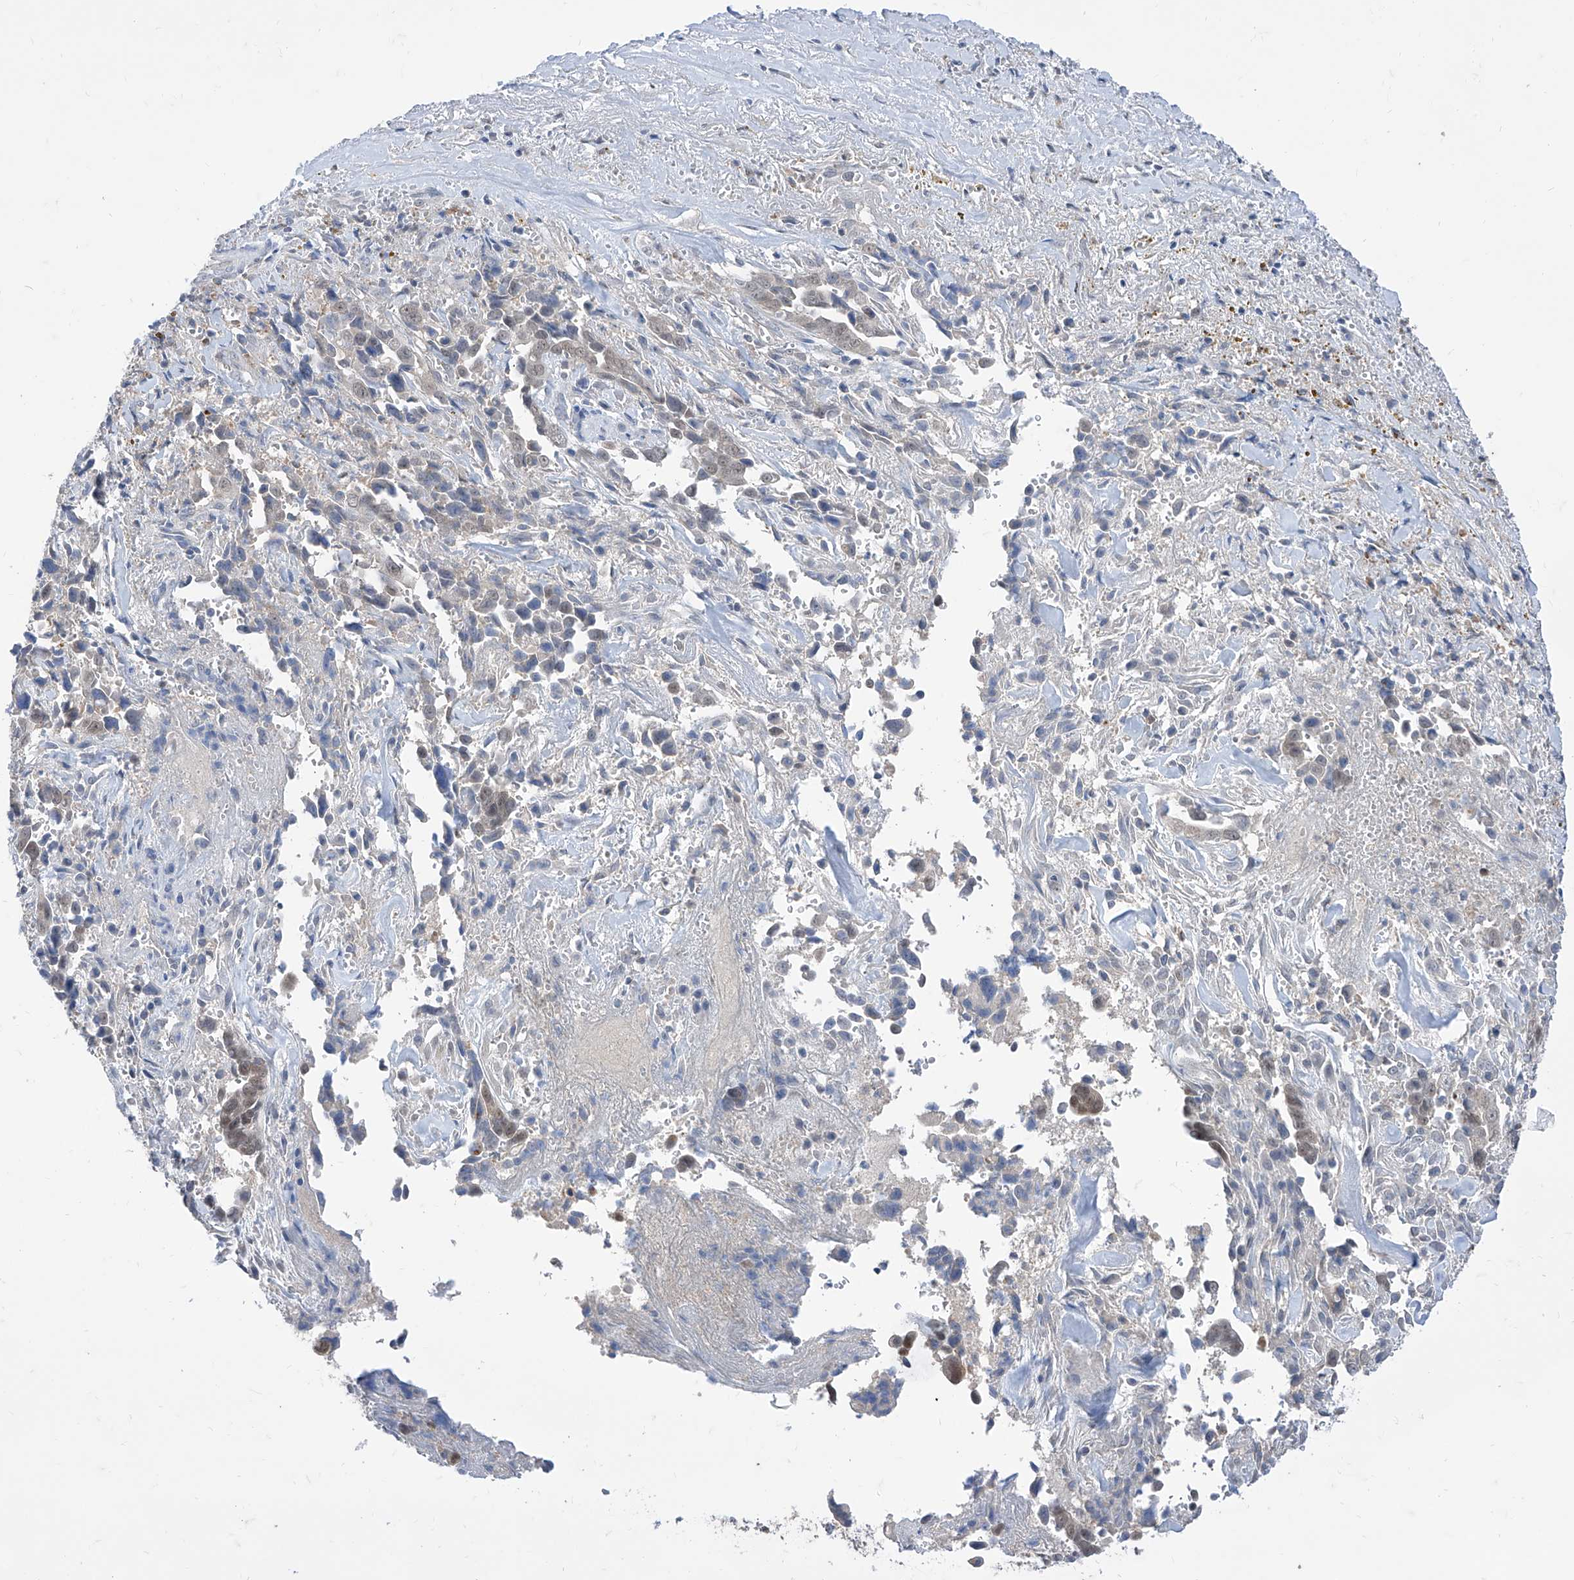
{"staining": {"intensity": "weak", "quantity": "25%-75%", "location": "nuclear"}, "tissue": "liver cancer", "cell_type": "Tumor cells", "image_type": "cancer", "snomed": [{"axis": "morphology", "description": "Cholangiocarcinoma"}, {"axis": "topography", "description": "Liver"}], "caption": "Liver cholangiocarcinoma was stained to show a protein in brown. There is low levels of weak nuclear expression in about 25%-75% of tumor cells. The staining is performed using DAB (3,3'-diaminobenzidine) brown chromogen to label protein expression. The nuclei are counter-stained blue using hematoxylin.", "gene": "BROX", "patient": {"sex": "female", "age": 79}}